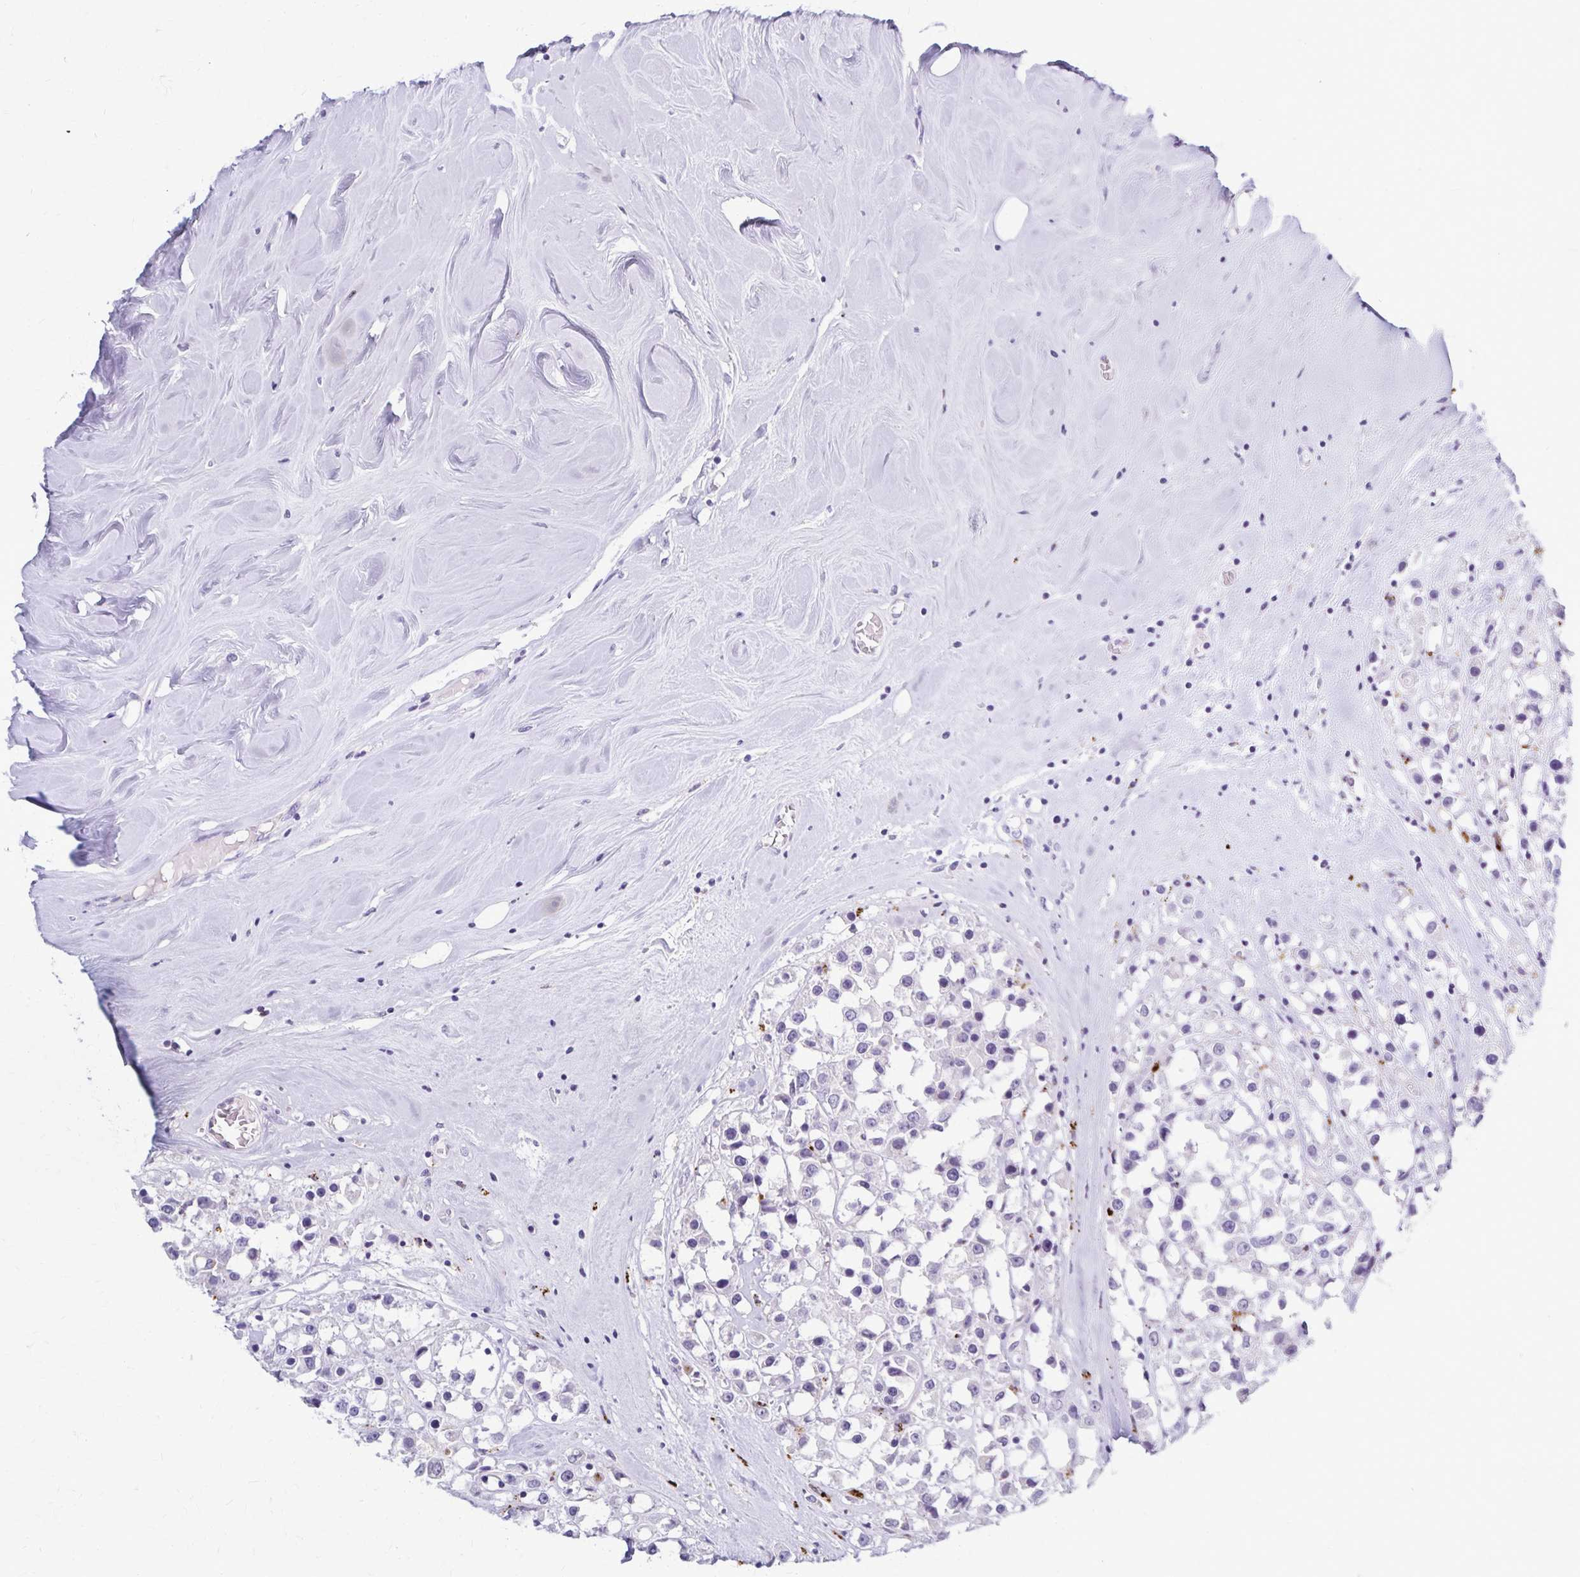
{"staining": {"intensity": "negative", "quantity": "none", "location": "none"}, "tissue": "breast cancer", "cell_type": "Tumor cells", "image_type": "cancer", "snomed": [{"axis": "morphology", "description": "Duct carcinoma"}, {"axis": "topography", "description": "Breast"}], "caption": "Human breast infiltrating ductal carcinoma stained for a protein using immunohistochemistry (IHC) exhibits no staining in tumor cells.", "gene": "TMEM60", "patient": {"sex": "female", "age": 61}}